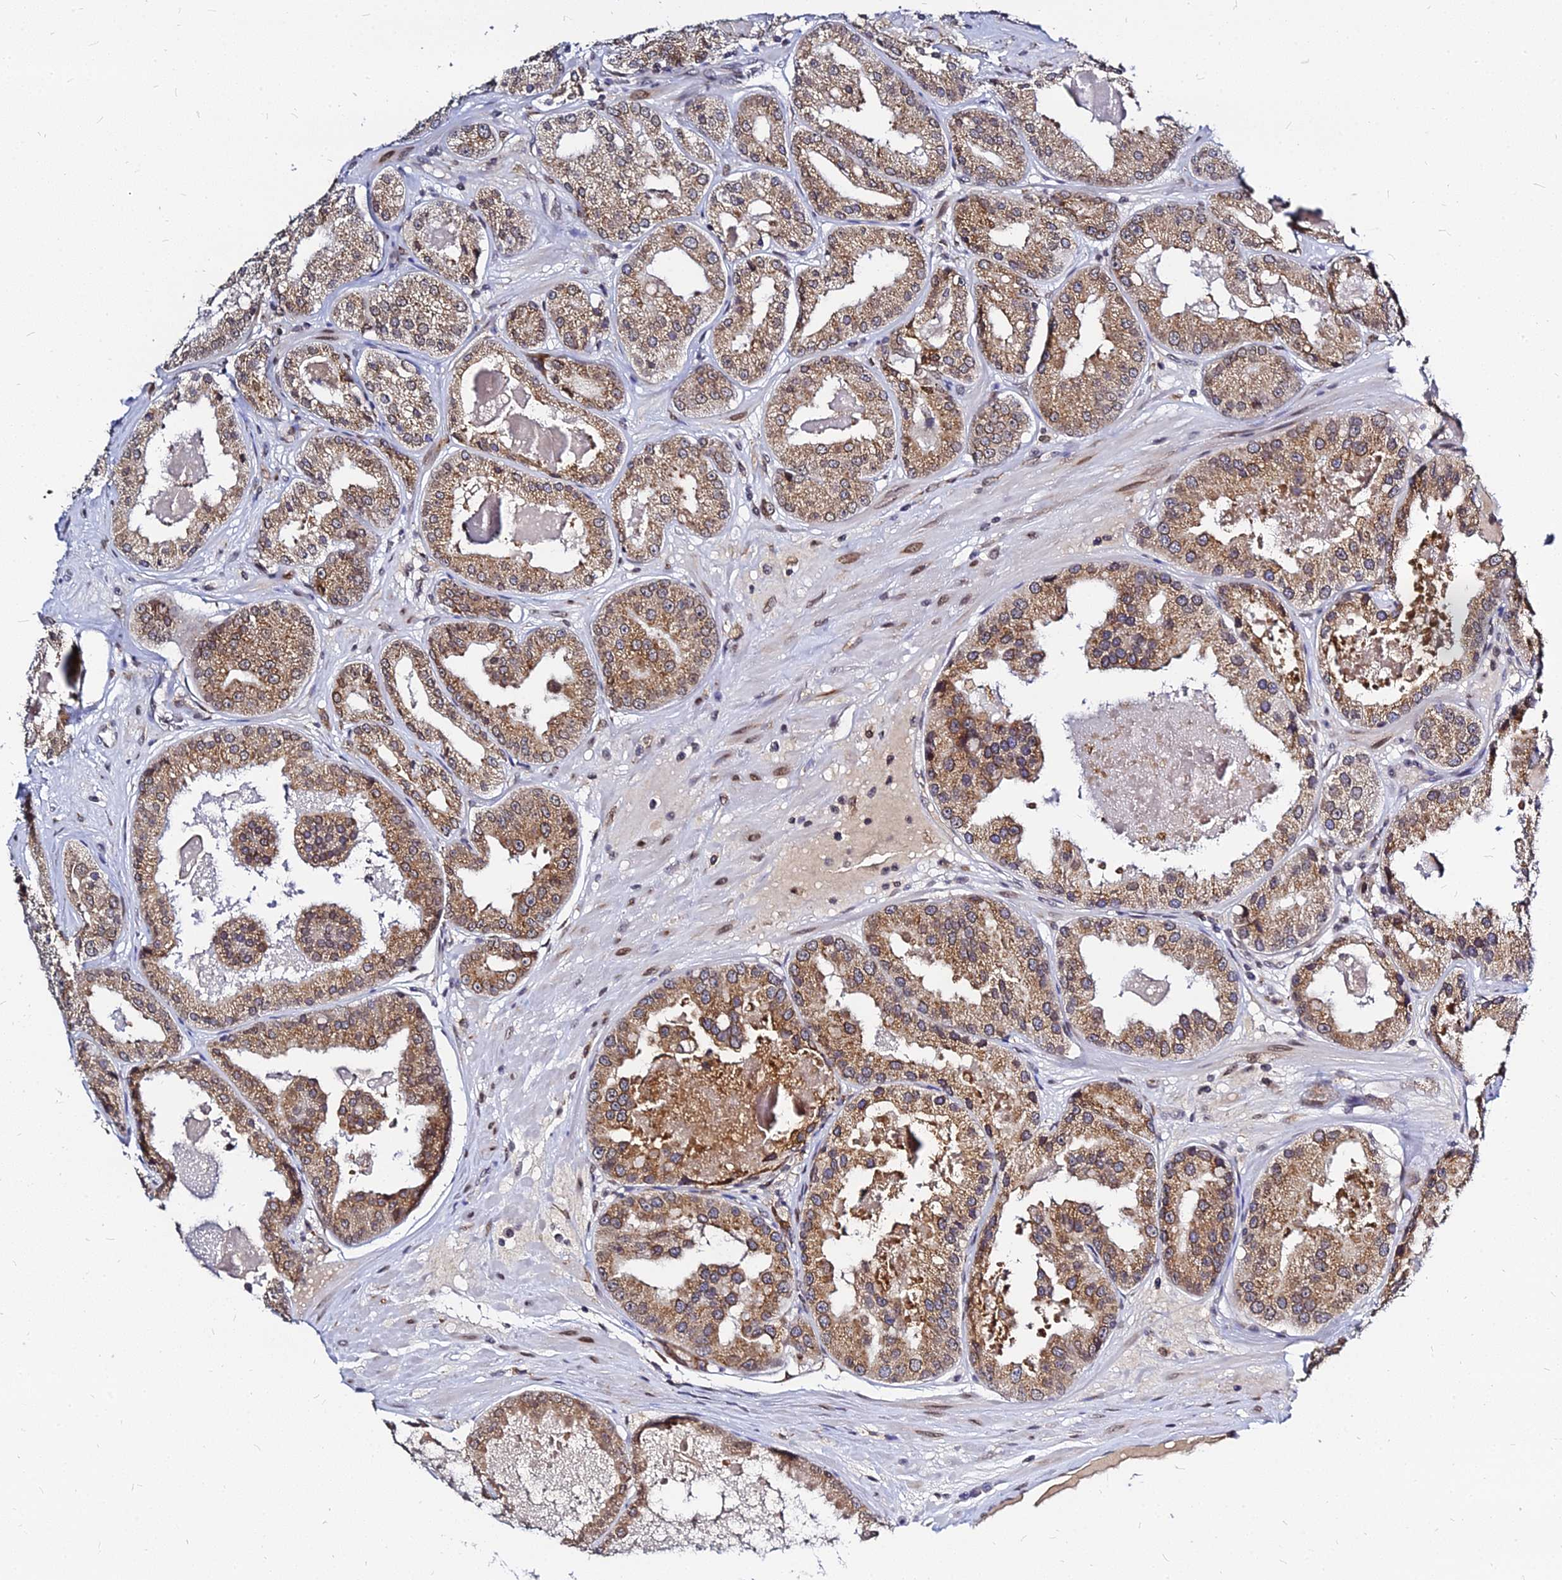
{"staining": {"intensity": "moderate", "quantity": ">75%", "location": "cytoplasmic/membranous"}, "tissue": "prostate cancer", "cell_type": "Tumor cells", "image_type": "cancer", "snomed": [{"axis": "morphology", "description": "Adenocarcinoma, High grade"}, {"axis": "topography", "description": "Prostate"}], "caption": "A high-resolution micrograph shows IHC staining of prostate cancer, which displays moderate cytoplasmic/membranous expression in about >75% of tumor cells. (DAB IHC, brown staining for protein, blue staining for nuclei).", "gene": "RNF121", "patient": {"sex": "male", "age": 63}}